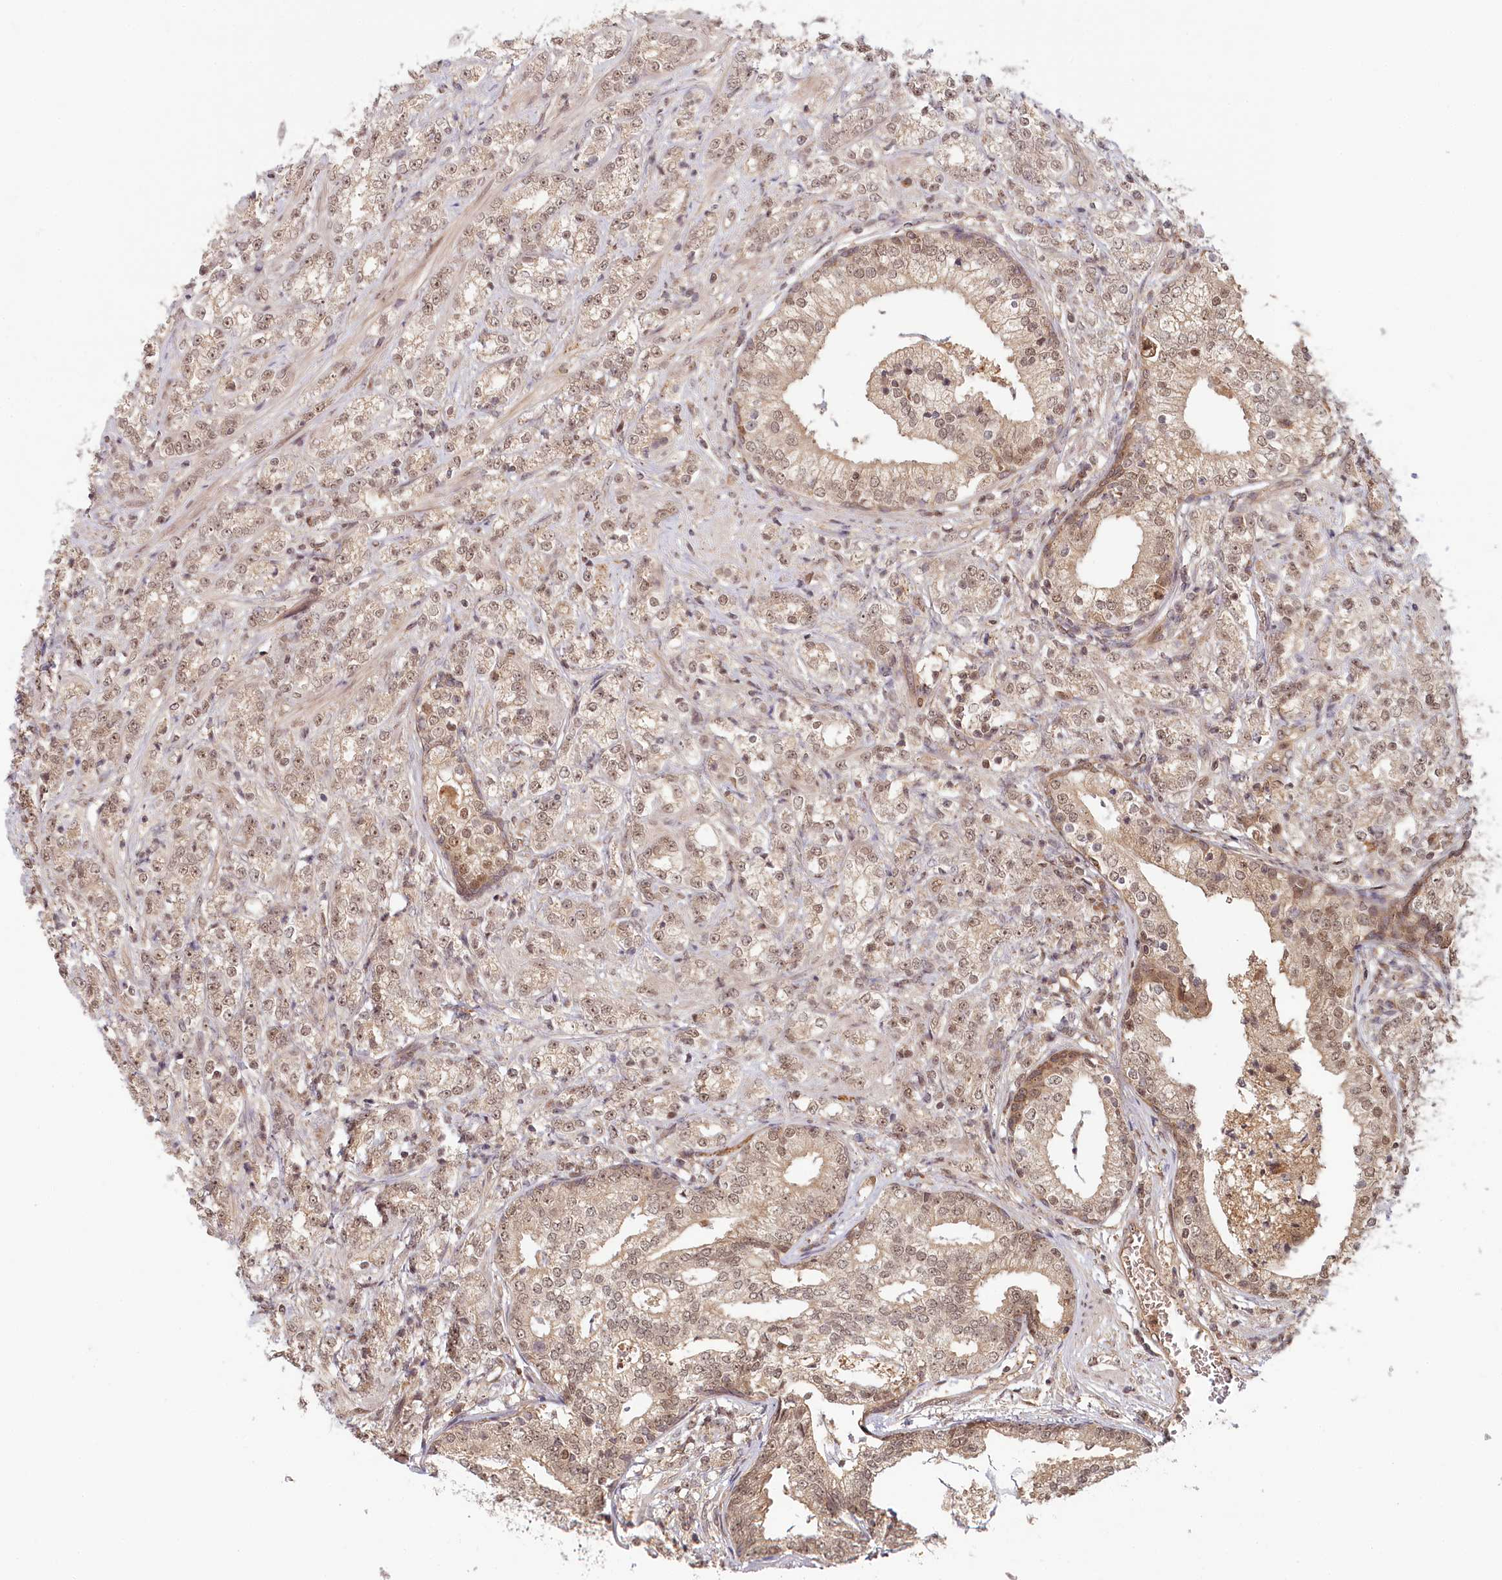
{"staining": {"intensity": "weak", "quantity": ">75%", "location": "nuclear"}, "tissue": "prostate cancer", "cell_type": "Tumor cells", "image_type": "cancer", "snomed": [{"axis": "morphology", "description": "Adenocarcinoma, High grade"}, {"axis": "topography", "description": "Prostate"}], "caption": "Human prostate cancer stained with a brown dye reveals weak nuclear positive expression in approximately >75% of tumor cells.", "gene": "WAPL", "patient": {"sex": "male", "age": 69}}